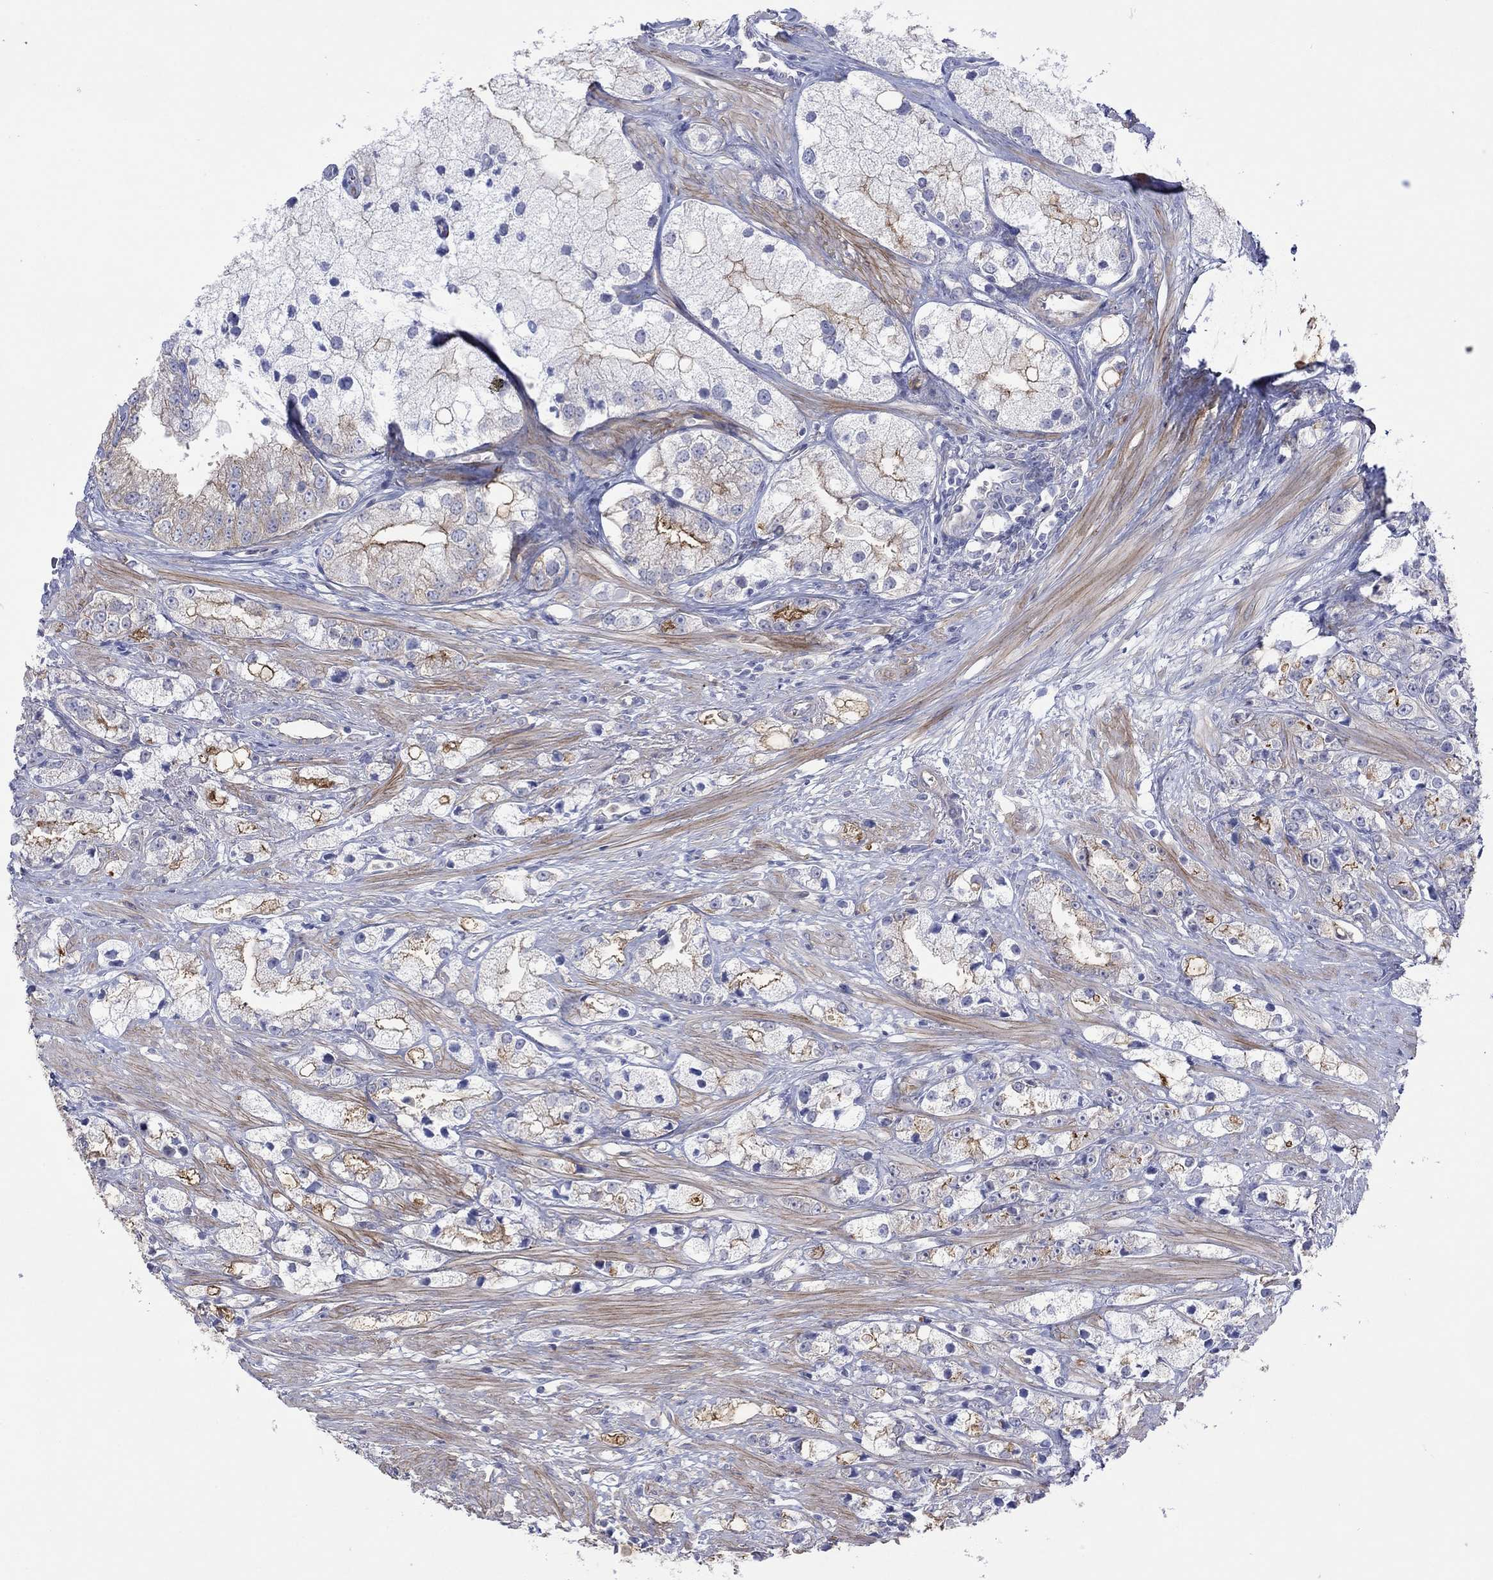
{"staining": {"intensity": "strong", "quantity": "<25%", "location": "cytoplasmic/membranous"}, "tissue": "prostate cancer", "cell_type": "Tumor cells", "image_type": "cancer", "snomed": [{"axis": "morphology", "description": "Adenocarcinoma, NOS"}, {"axis": "topography", "description": "Prostate and seminal vesicle, NOS"}, {"axis": "topography", "description": "Prostate"}], "caption": "A photomicrograph of adenocarcinoma (prostate) stained for a protein demonstrates strong cytoplasmic/membranous brown staining in tumor cells.", "gene": "TPRN", "patient": {"sex": "male", "age": 79}}